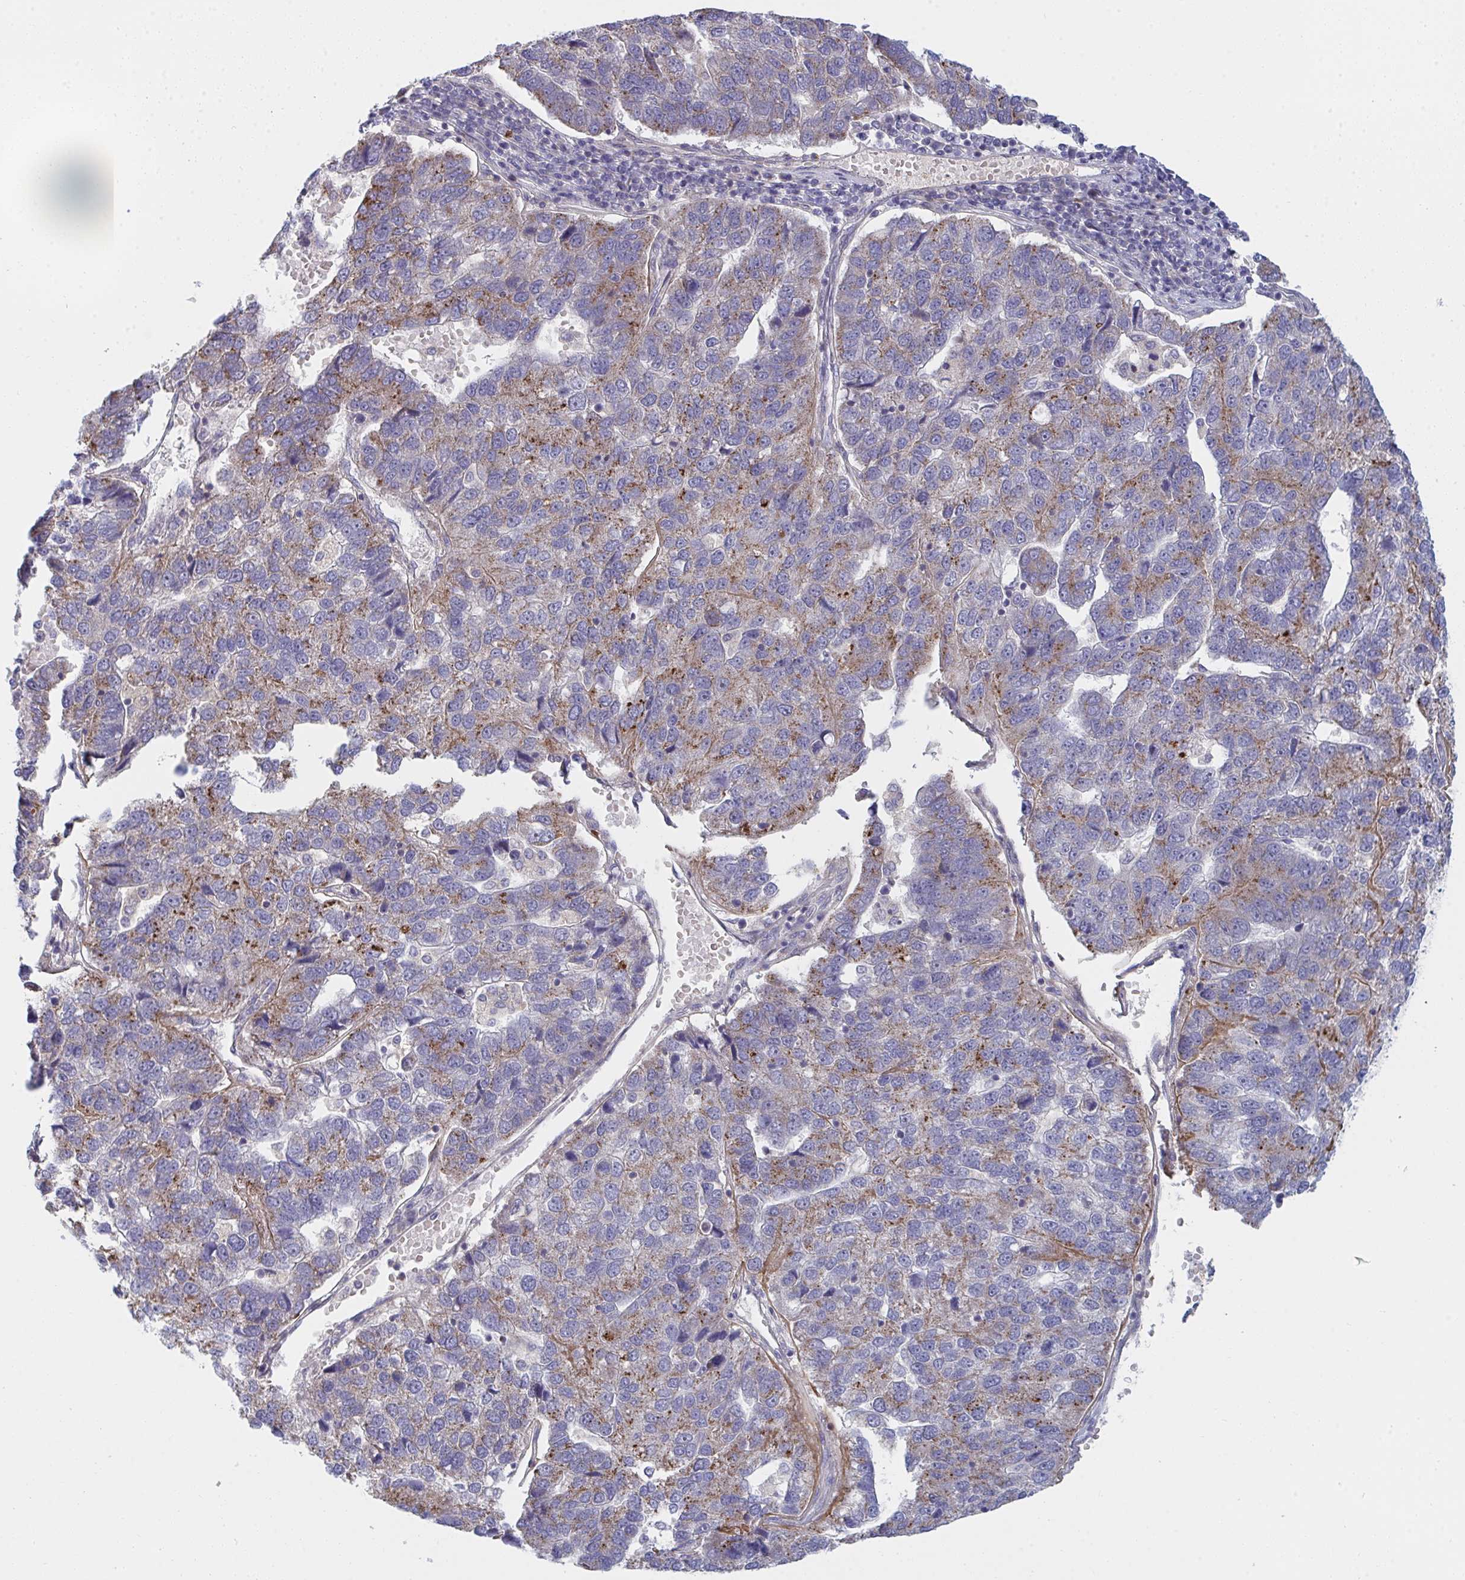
{"staining": {"intensity": "moderate", "quantity": "25%-75%", "location": "cytoplasmic/membranous"}, "tissue": "pancreatic cancer", "cell_type": "Tumor cells", "image_type": "cancer", "snomed": [{"axis": "morphology", "description": "Adenocarcinoma, NOS"}, {"axis": "topography", "description": "Pancreas"}], "caption": "A brown stain highlights moderate cytoplasmic/membranous positivity of a protein in human adenocarcinoma (pancreatic) tumor cells. (brown staining indicates protein expression, while blue staining denotes nuclei).", "gene": "TNFSF4", "patient": {"sex": "female", "age": 61}}